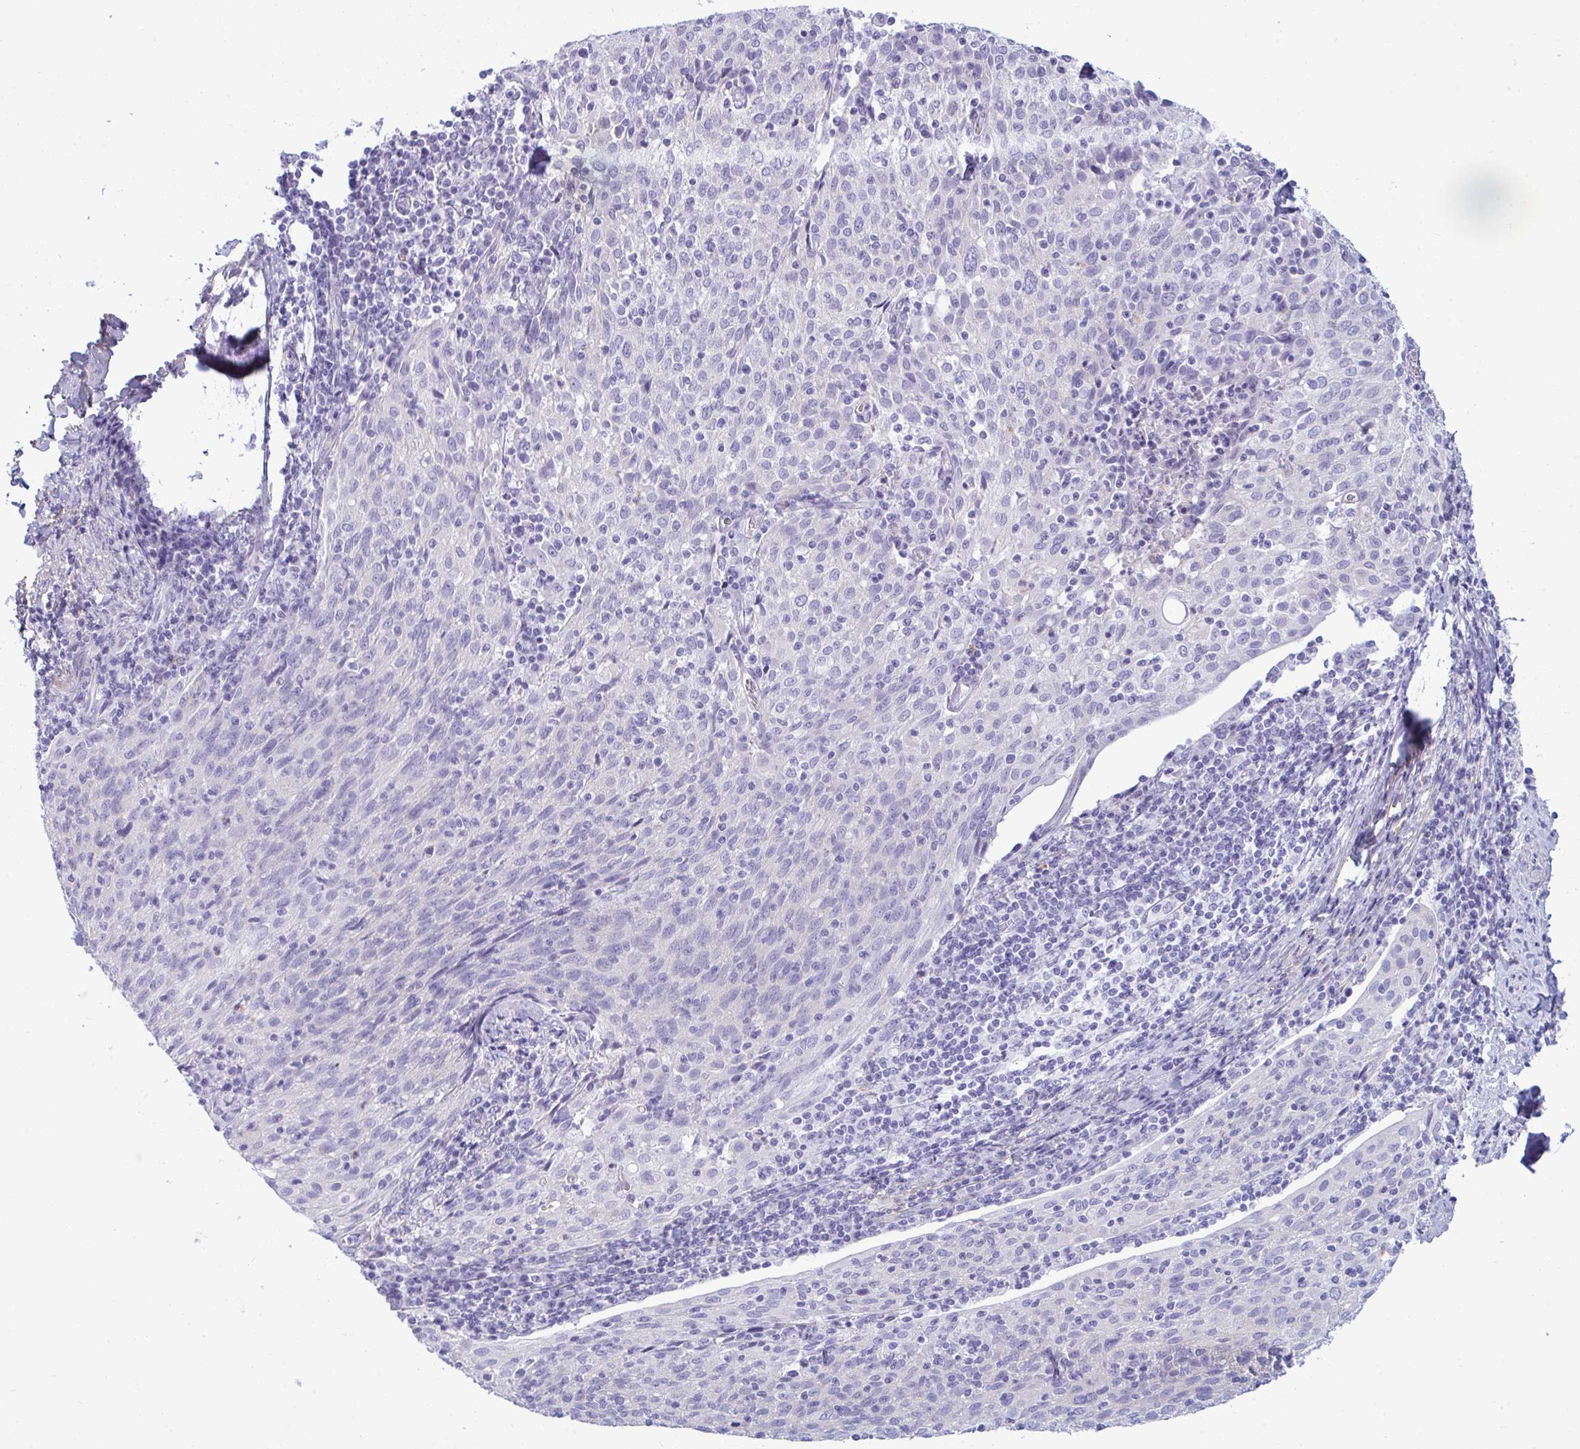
{"staining": {"intensity": "negative", "quantity": "none", "location": "none"}, "tissue": "cervical cancer", "cell_type": "Tumor cells", "image_type": "cancer", "snomed": [{"axis": "morphology", "description": "Squamous cell carcinoma, NOS"}, {"axis": "topography", "description": "Cervix"}], "caption": "A micrograph of human cervical cancer (squamous cell carcinoma) is negative for staining in tumor cells.", "gene": "MYH10", "patient": {"sex": "female", "age": 52}}